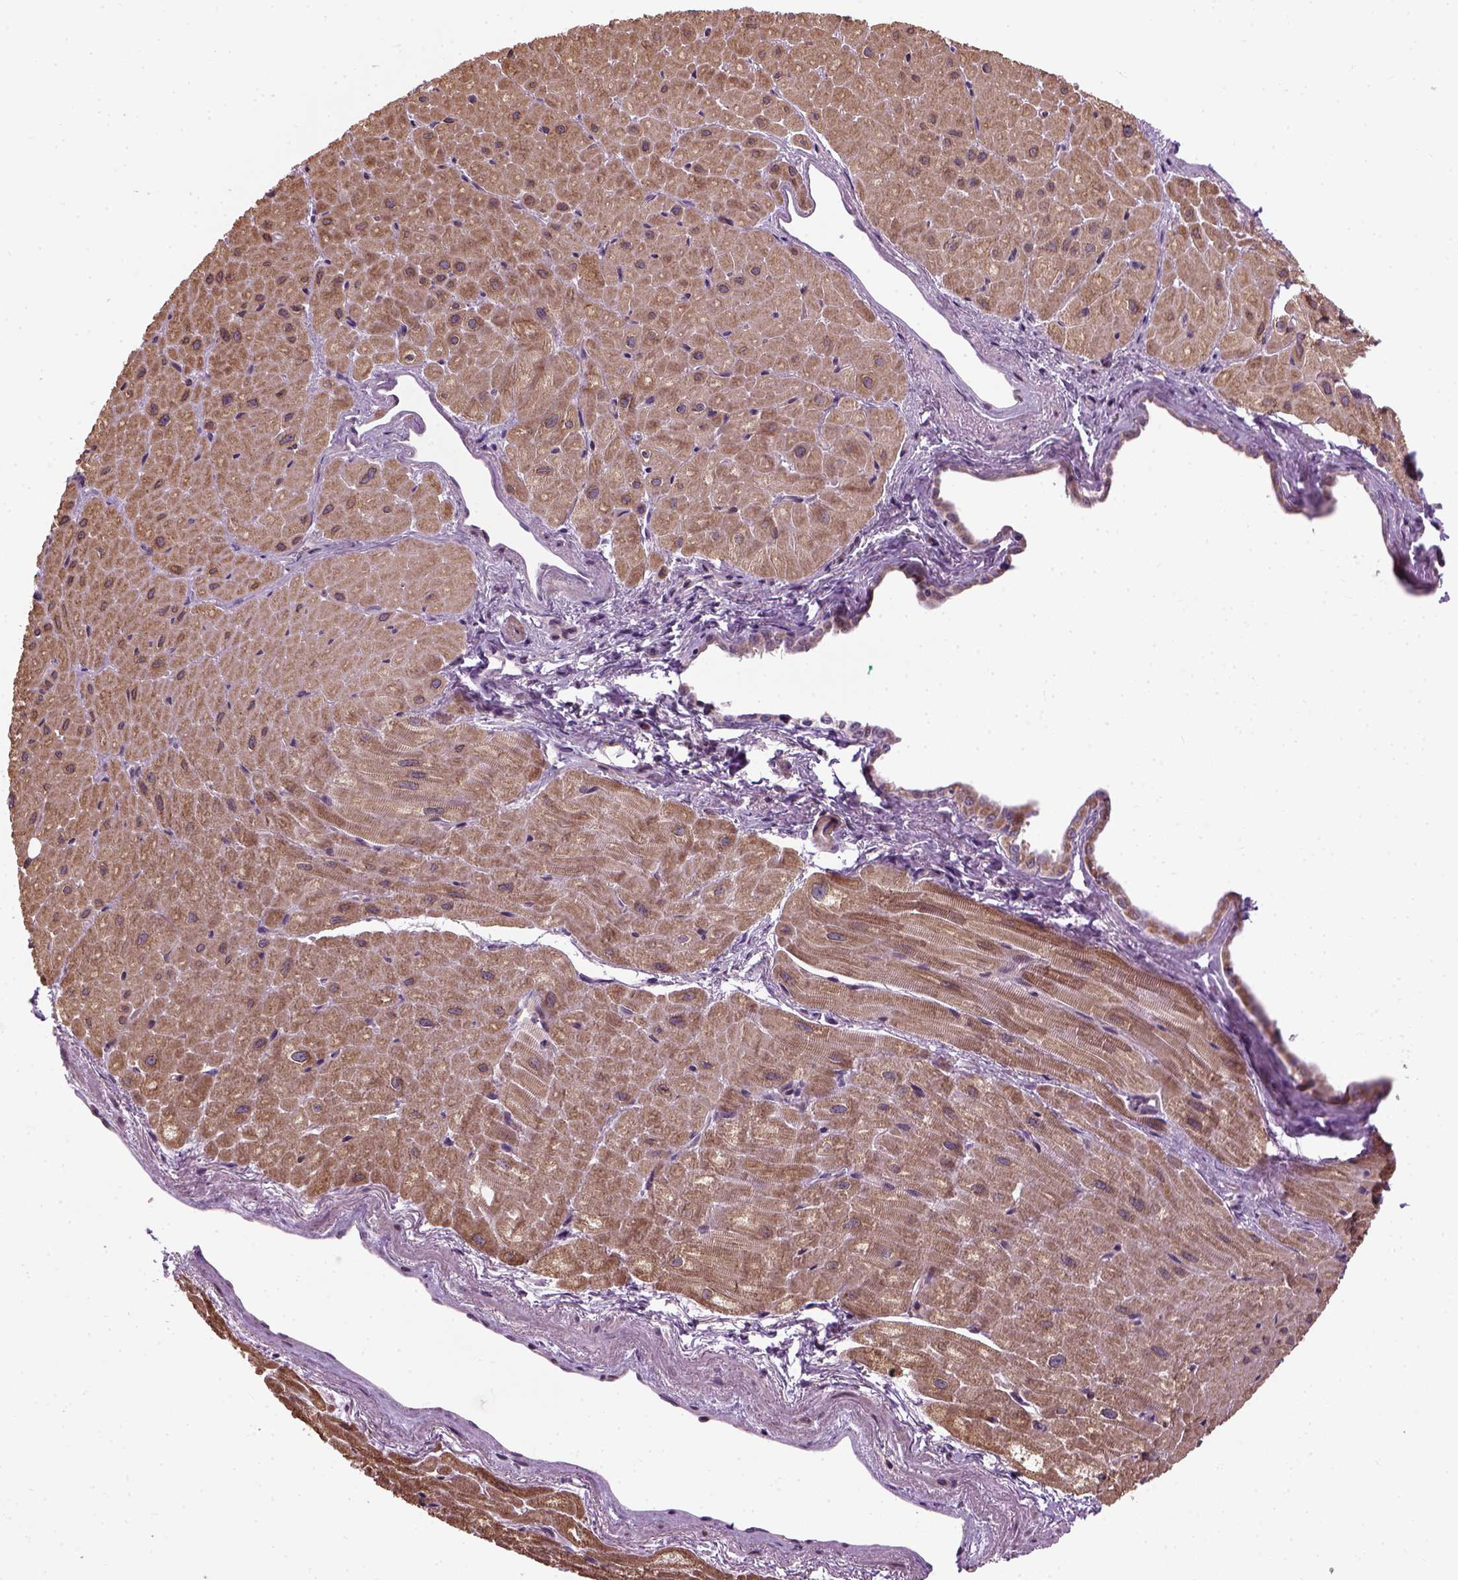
{"staining": {"intensity": "moderate", "quantity": ">75%", "location": "cytoplasmic/membranous"}, "tissue": "heart muscle", "cell_type": "Cardiomyocytes", "image_type": "normal", "snomed": [{"axis": "morphology", "description": "Normal tissue, NOS"}, {"axis": "topography", "description": "Heart"}], "caption": "Human heart muscle stained for a protein (brown) exhibits moderate cytoplasmic/membranous positive positivity in approximately >75% of cardiomyocytes.", "gene": "XK", "patient": {"sex": "male", "age": 62}}